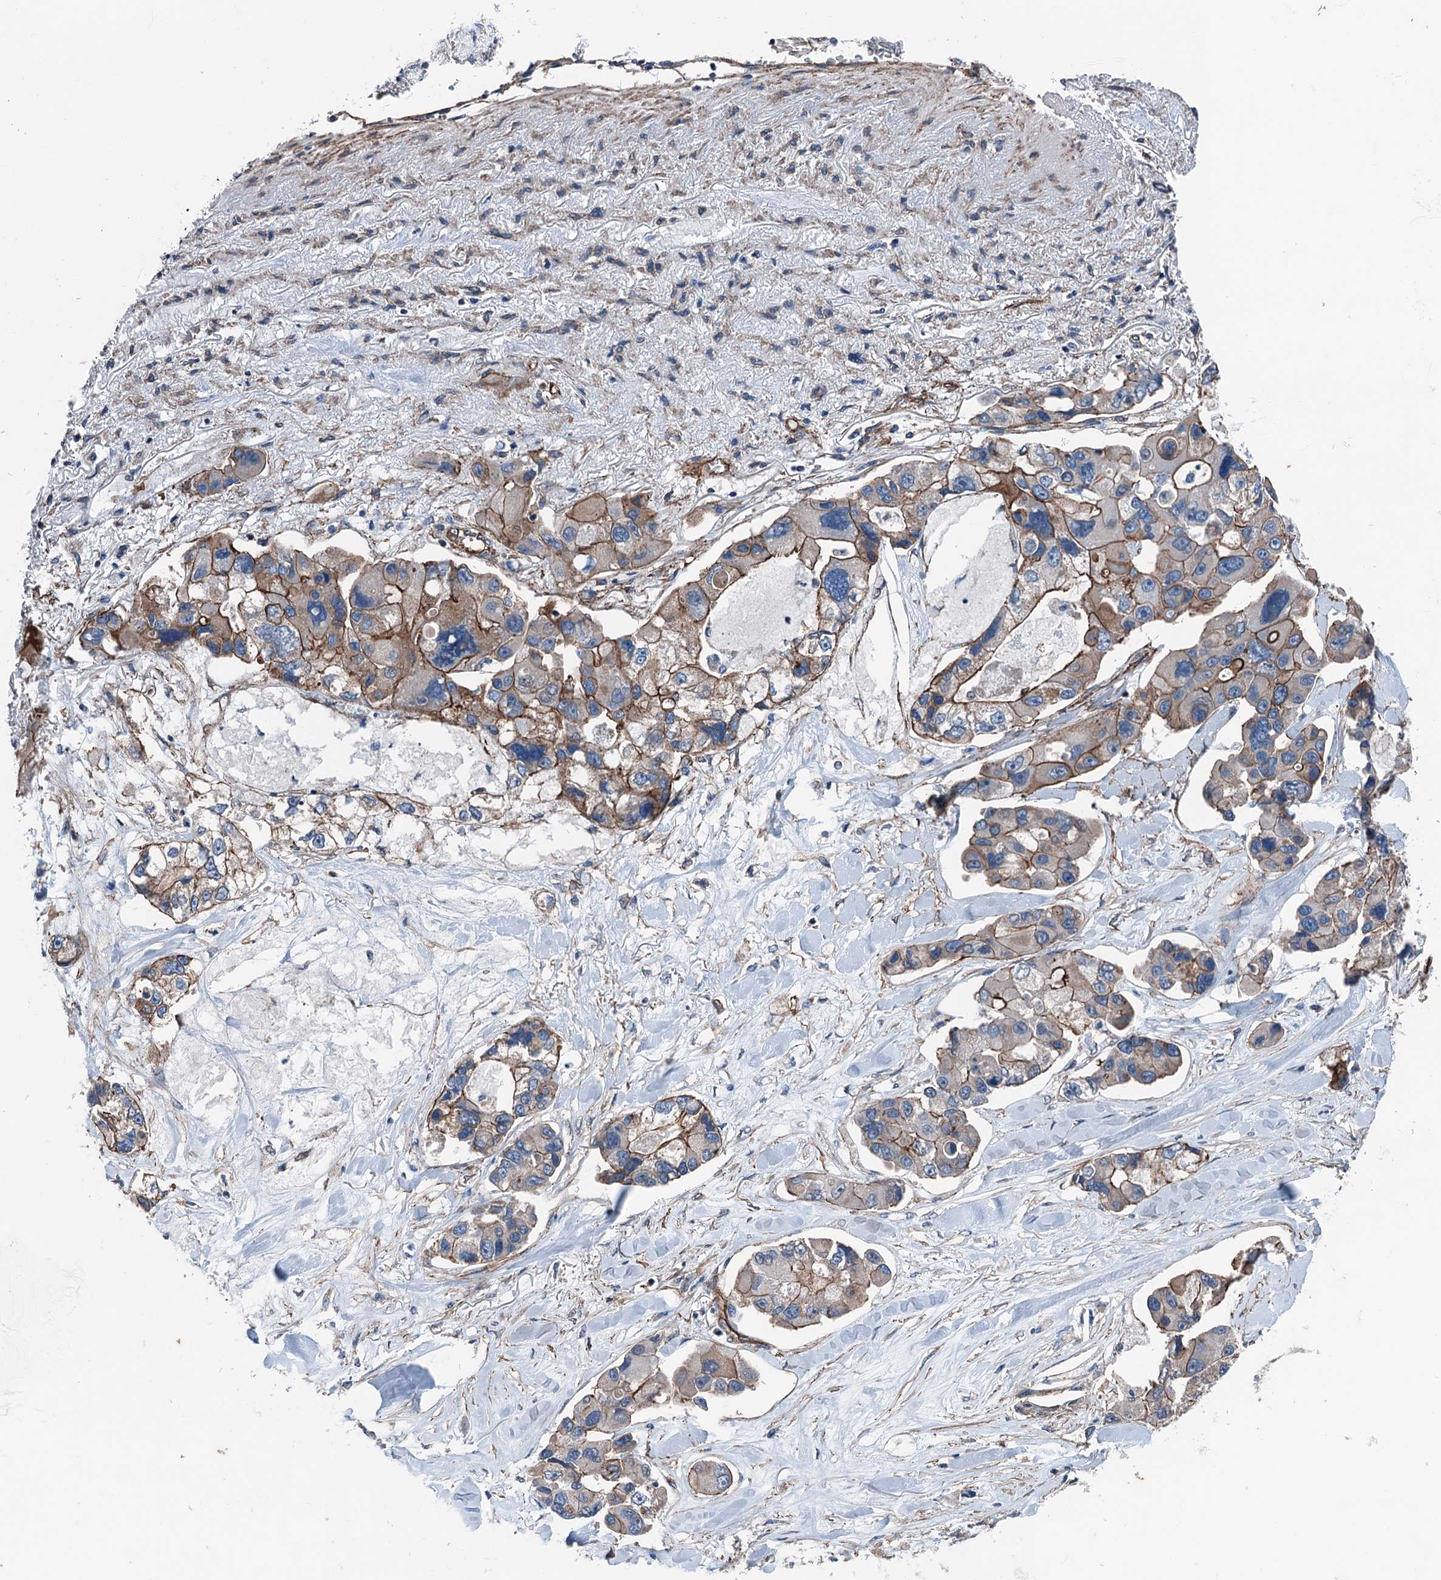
{"staining": {"intensity": "moderate", "quantity": "25%-75%", "location": "cytoplasmic/membranous"}, "tissue": "lung cancer", "cell_type": "Tumor cells", "image_type": "cancer", "snomed": [{"axis": "morphology", "description": "Adenocarcinoma, NOS"}, {"axis": "topography", "description": "Lung"}], "caption": "Human lung adenocarcinoma stained with a protein marker shows moderate staining in tumor cells.", "gene": "NMRAL1", "patient": {"sex": "female", "age": 54}}